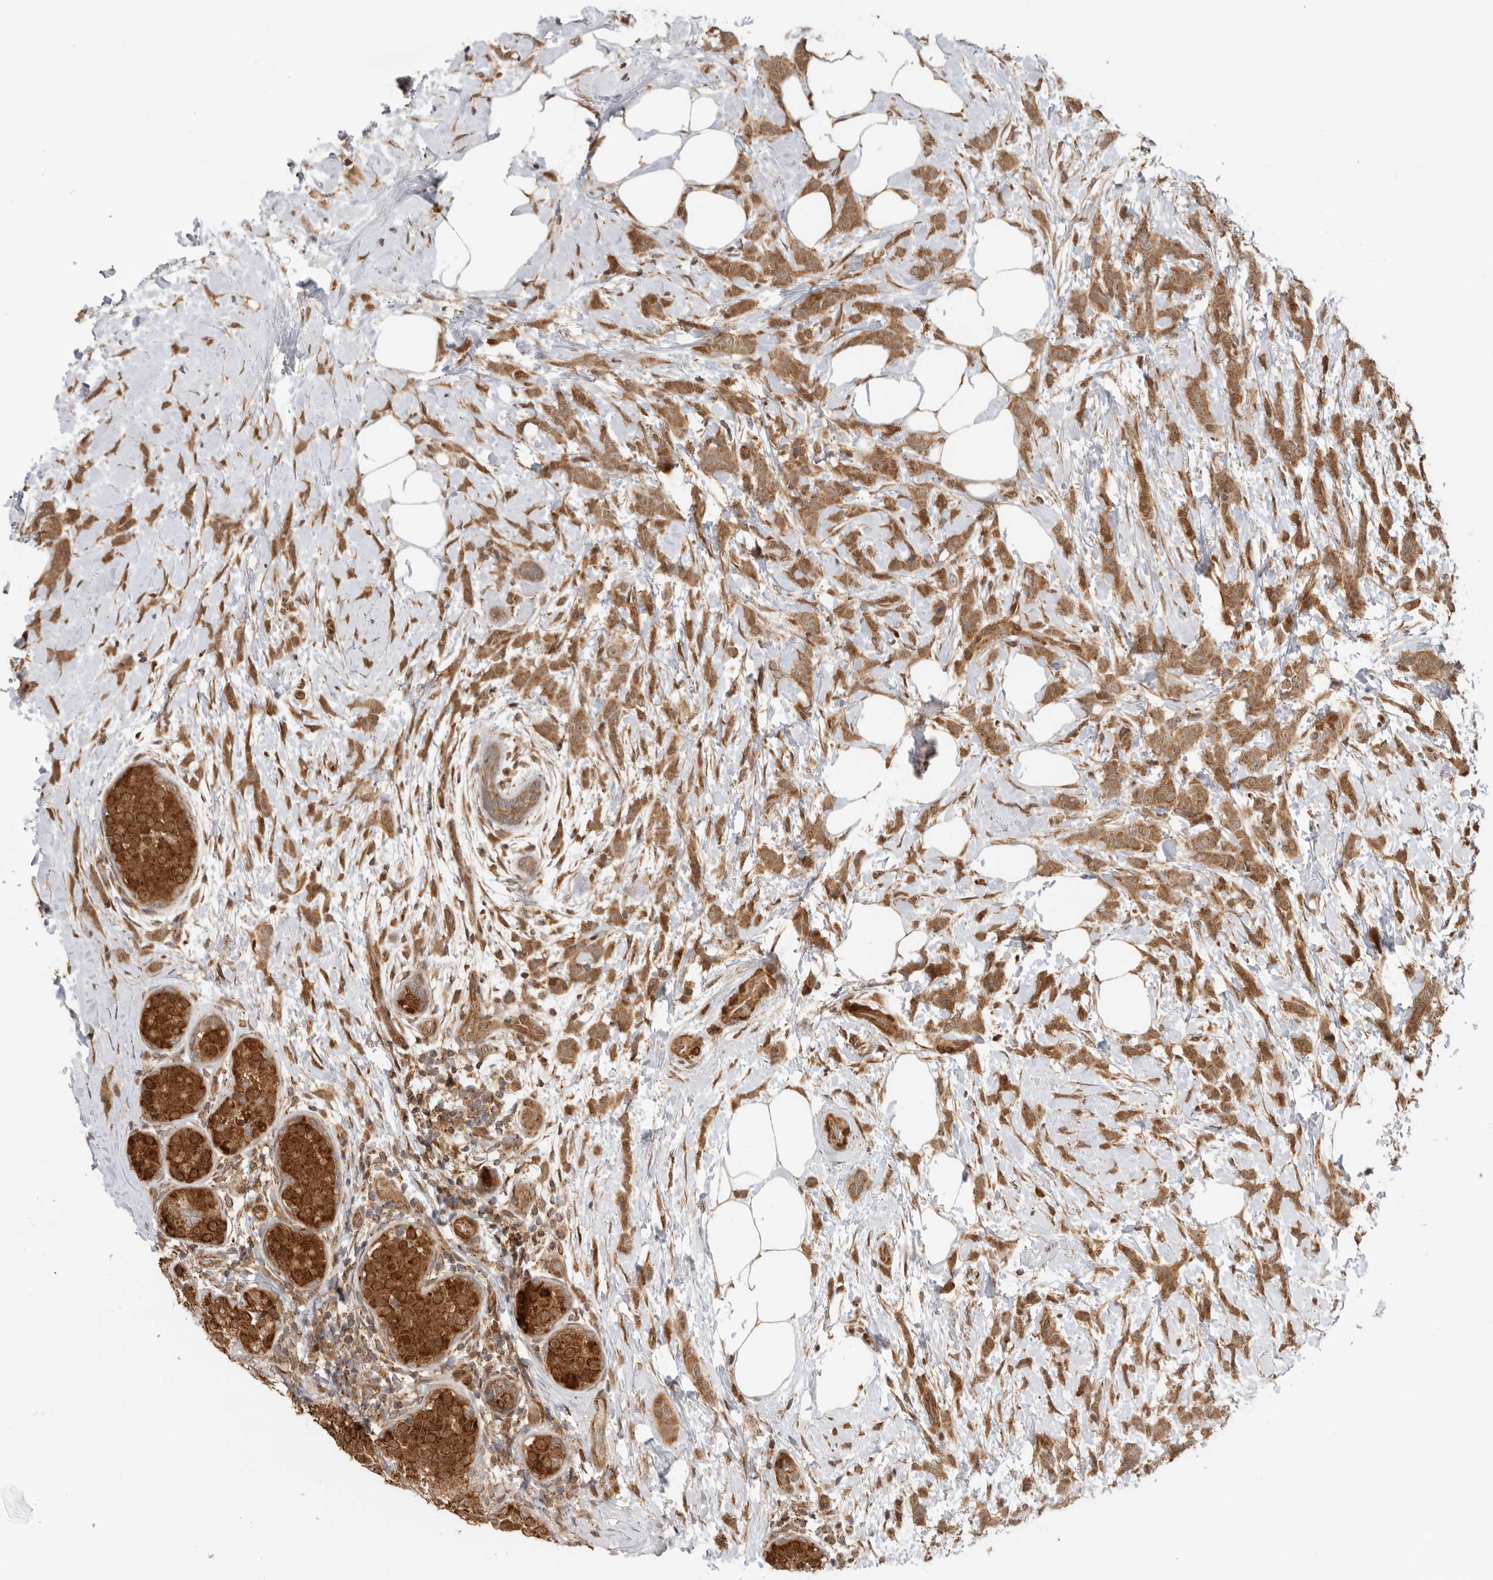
{"staining": {"intensity": "moderate", "quantity": ">75%", "location": "cytoplasmic/membranous"}, "tissue": "breast cancer", "cell_type": "Tumor cells", "image_type": "cancer", "snomed": [{"axis": "morphology", "description": "Lobular carcinoma, in situ"}, {"axis": "morphology", "description": "Lobular carcinoma"}, {"axis": "topography", "description": "Breast"}], "caption": "Protein staining shows moderate cytoplasmic/membranous expression in about >75% of tumor cells in breast cancer (lobular carcinoma).", "gene": "DCAF8", "patient": {"sex": "female", "age": 41}}